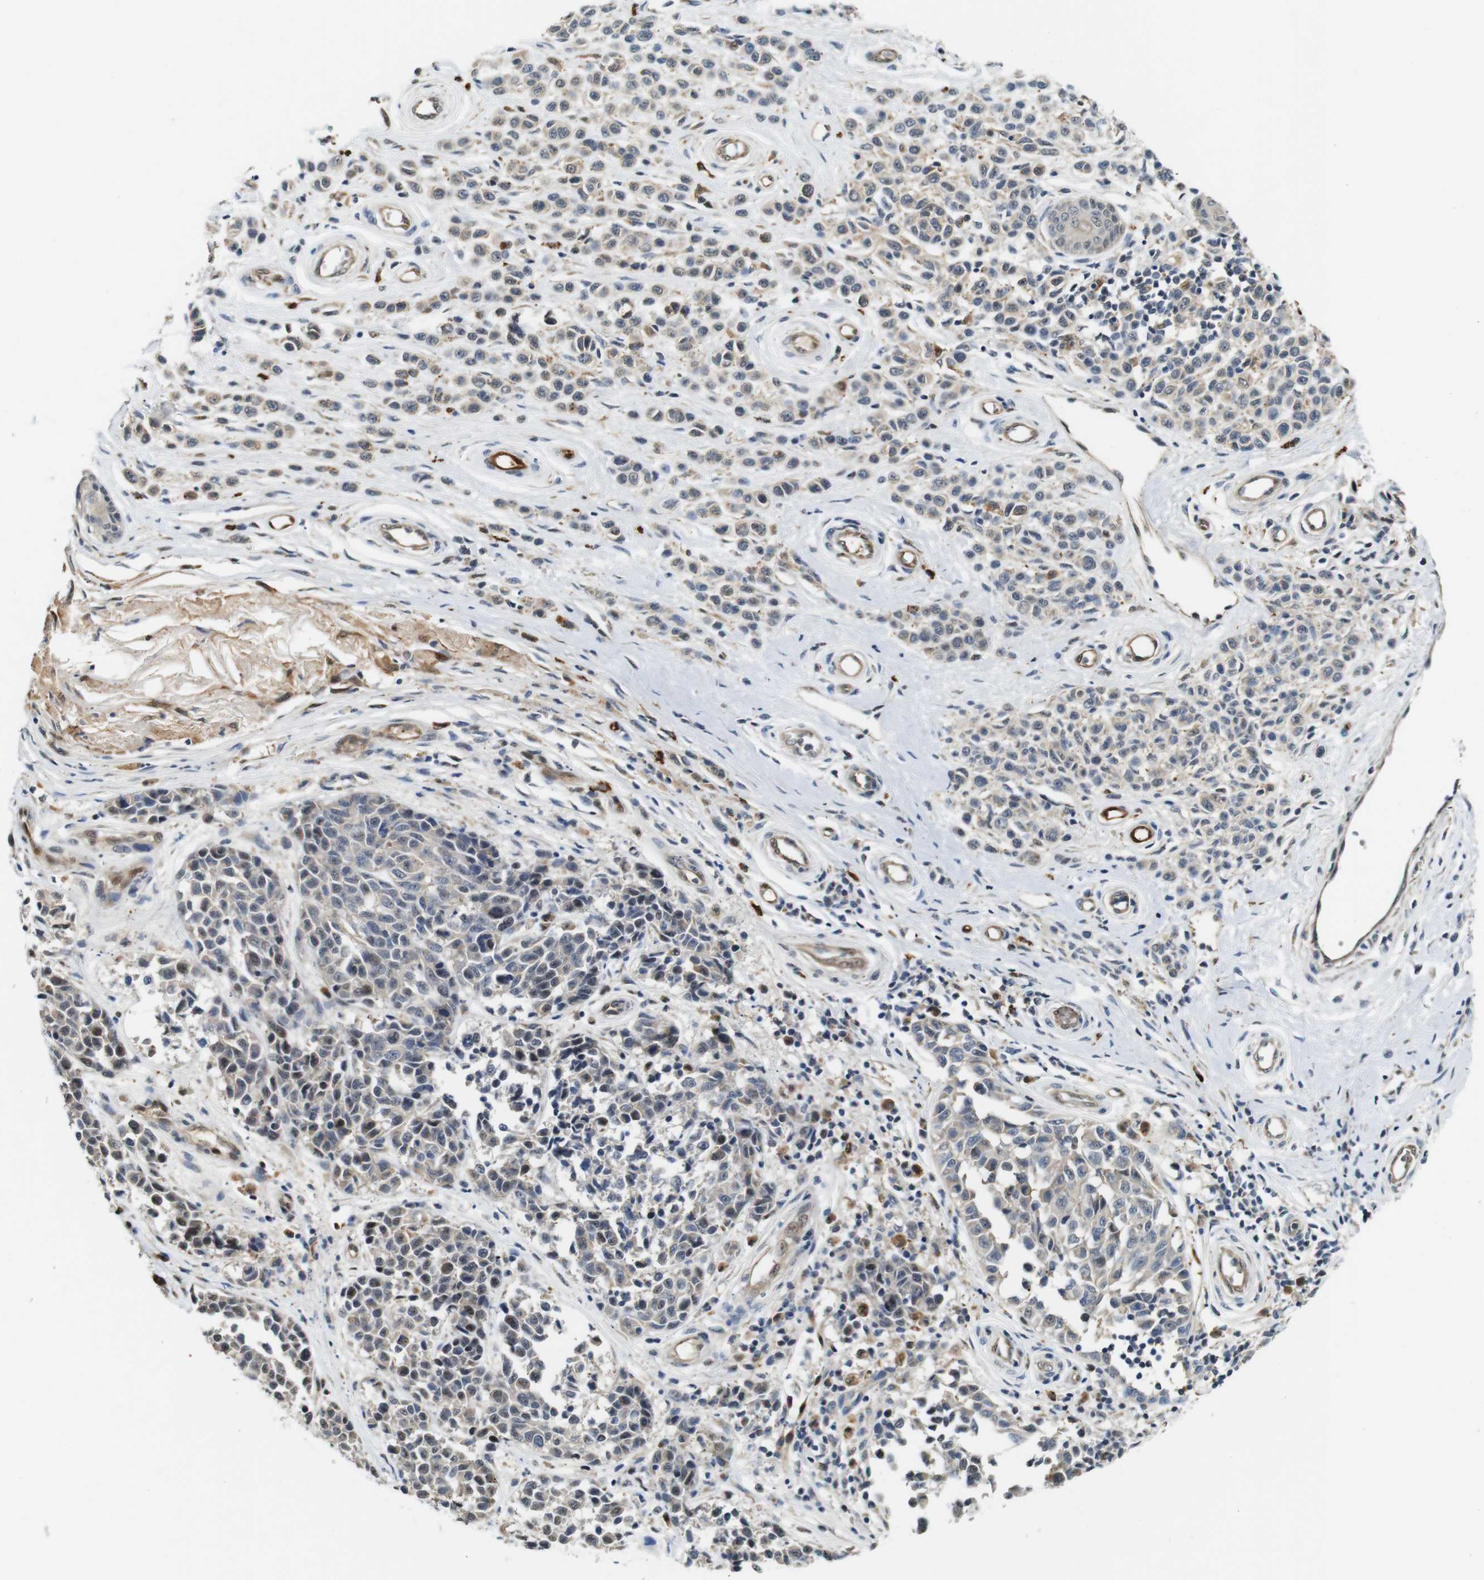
{"staining": {"intensity": "weak", "quantity": "<25%", "location": "cytoplasmic/membranous,nuclear"}, "tissue": "melanoma", "cell_type": "Tumor cells", "image_type": "cancer", "snomed": [{"axis": "morphology", "description": "Malignant melanoma, NOS"}, {"axis": "topography", "description": "Skin"}], "caption": "The histopathology image reveals no significant positivity in tumor cells of malignant melanoma.", "gene": "LXN", "patient": {"sex": "female", "age": 64}}